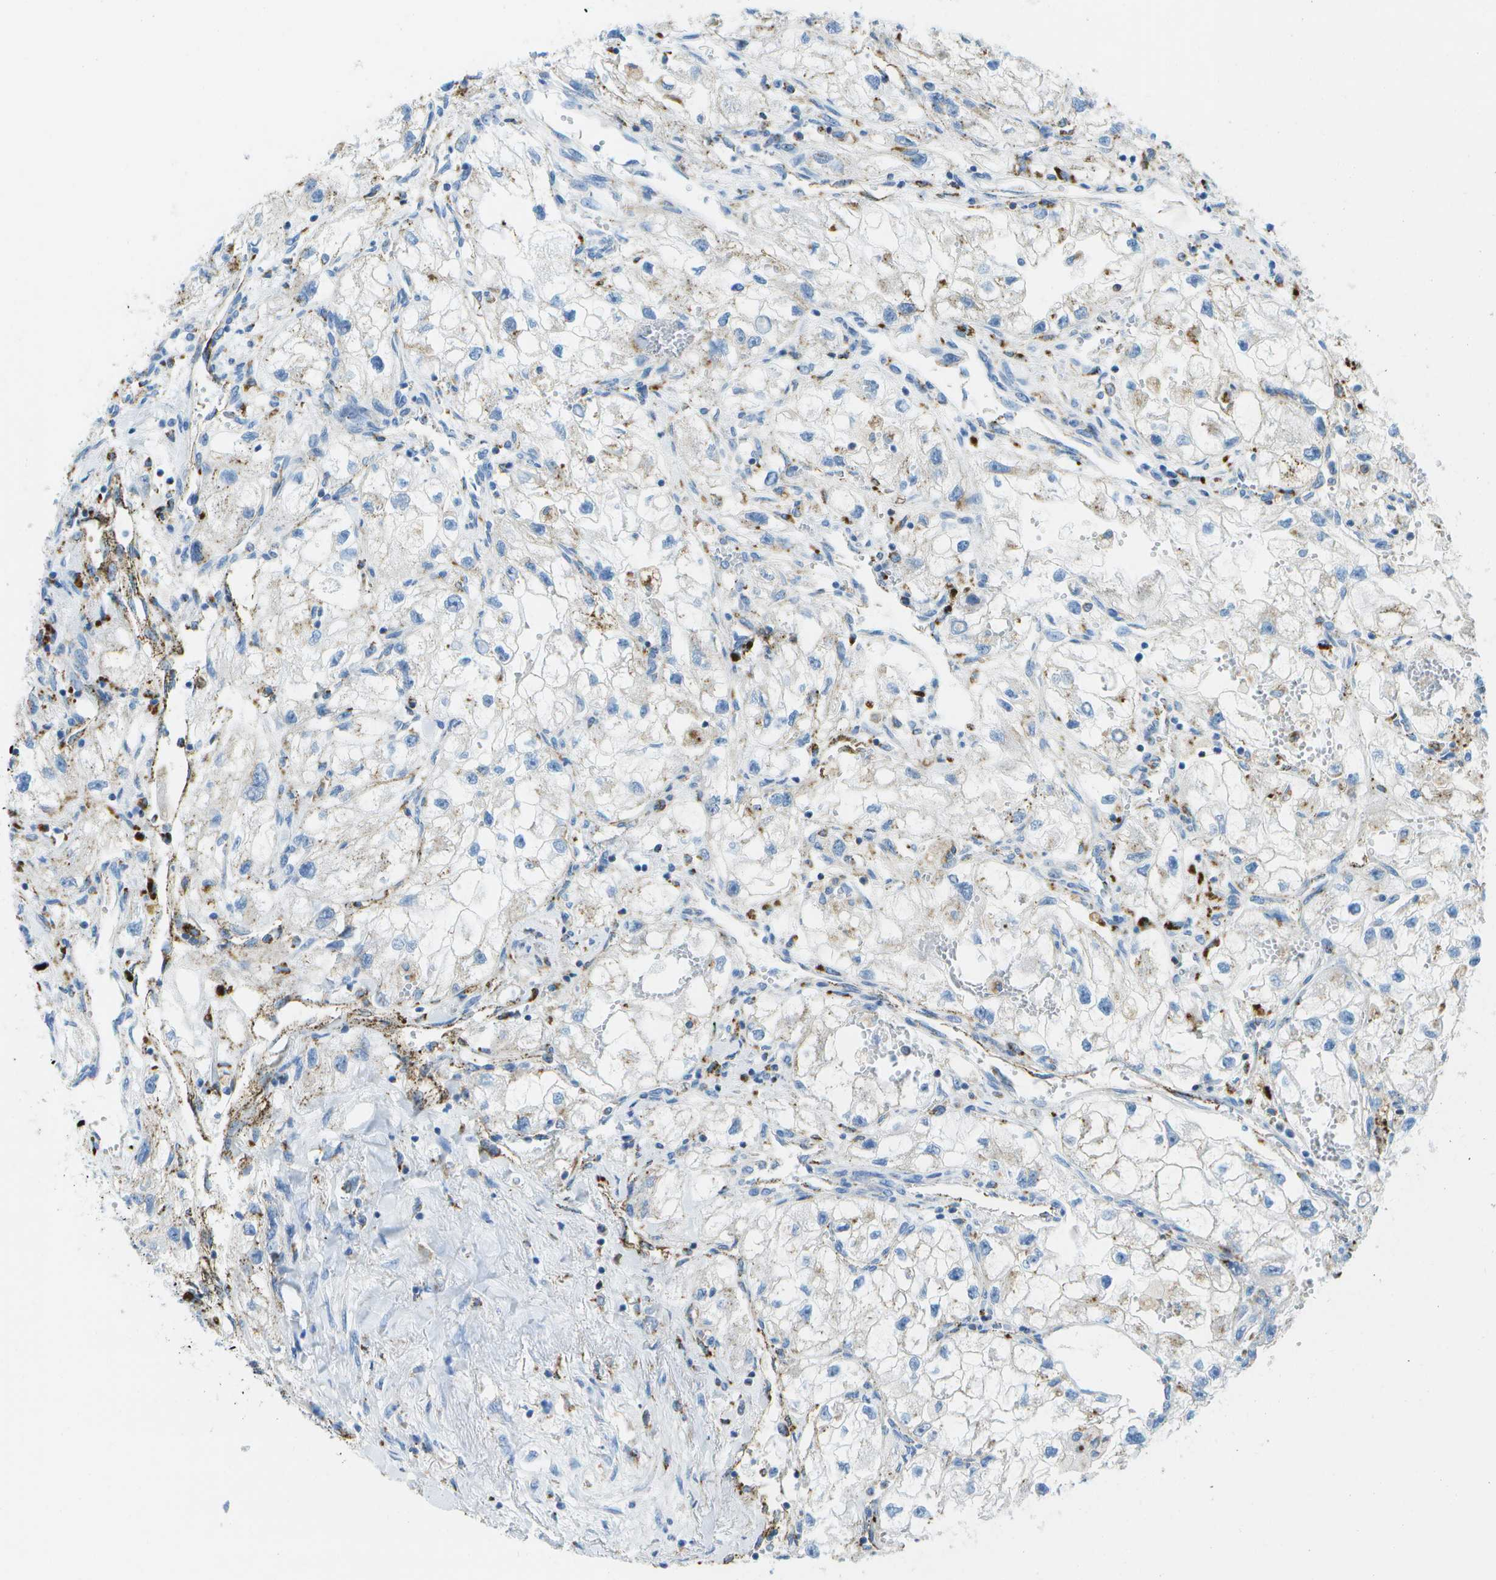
{"staining": {"intensity": "weak", "quantity": "<25%", "location": "cytoplasmic/membranous"}, "tissue": "renal cancer", "cell_type": "Tumor cells", "image_type": "cancer", "snomed": [{"axis": "morphology", "description": "Adenocarcinoma, NOS"}, {"axis": "topography", "description": "Kidney"}], "caption": "A micrograph of renal adenocarcinoma stained for a protein displays no brown staining in tumor cells.", "gene": "PRCP", "patient": {"sex": "female", "age": 70}}